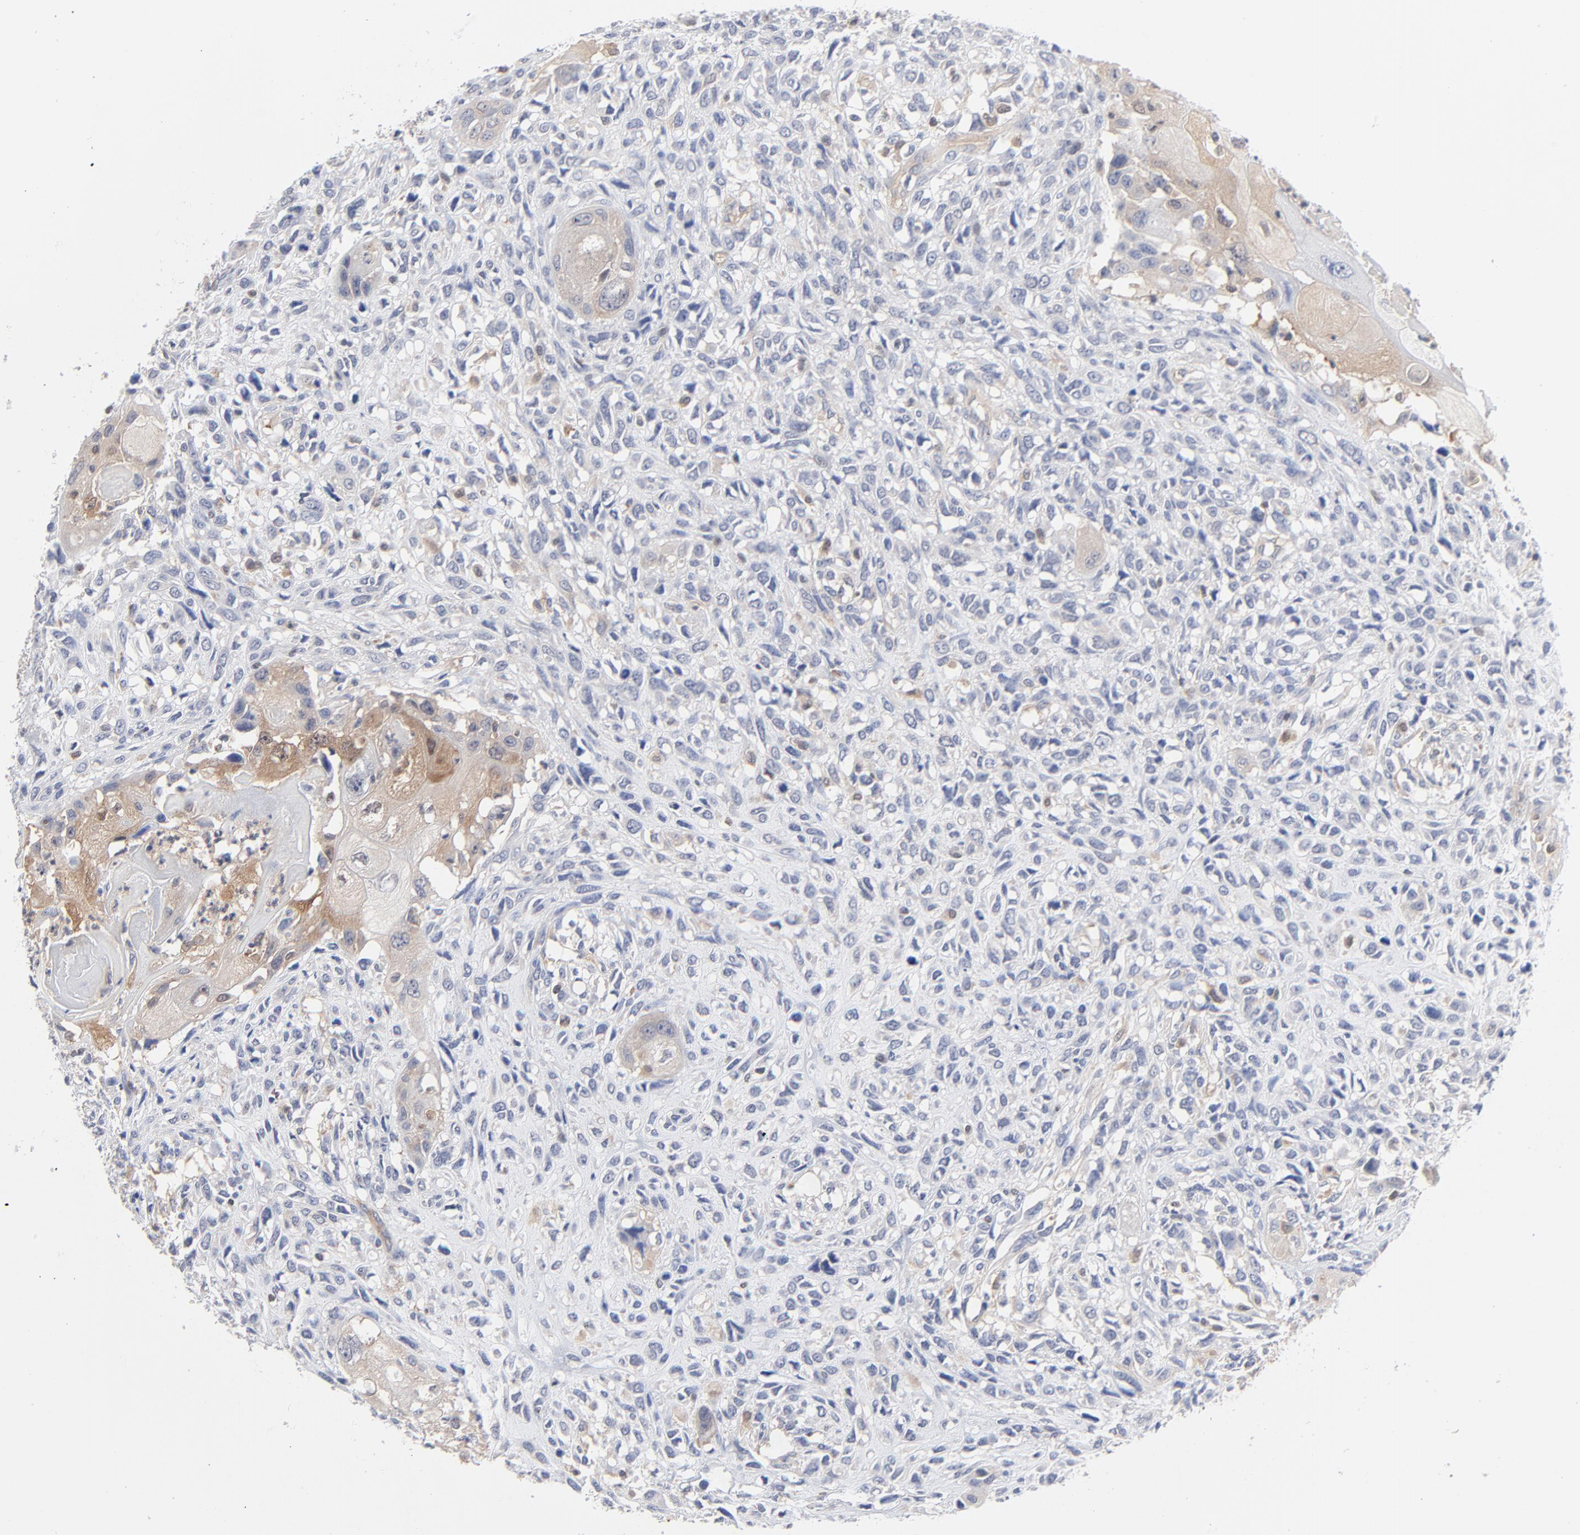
{"staining": {"intensity": "moderate", "quantity": "<25%", "location": "cytoplasmic/membranous"}, "tissue": "head and neck cancer", "cell_type": "Tumor cells", "image_type": "cancer", "snomed": [{"axis": "morphology", "description": "Neoplasm, malignant, NOS"}, {"axis": "topography", "description": "Salivary gland"}, {"axis": "topography", "description": "Head-Neck"}], "caption": "Immunohistochemistry (DAB) staining of head and neck cancer (neoplasm (malignant)) exhibits moderate cytoplasmic/membranous protein expression in about <25% of tumor cells.", "gene": "CAB39L", "patient": {"sex": "male", "age": 43}}